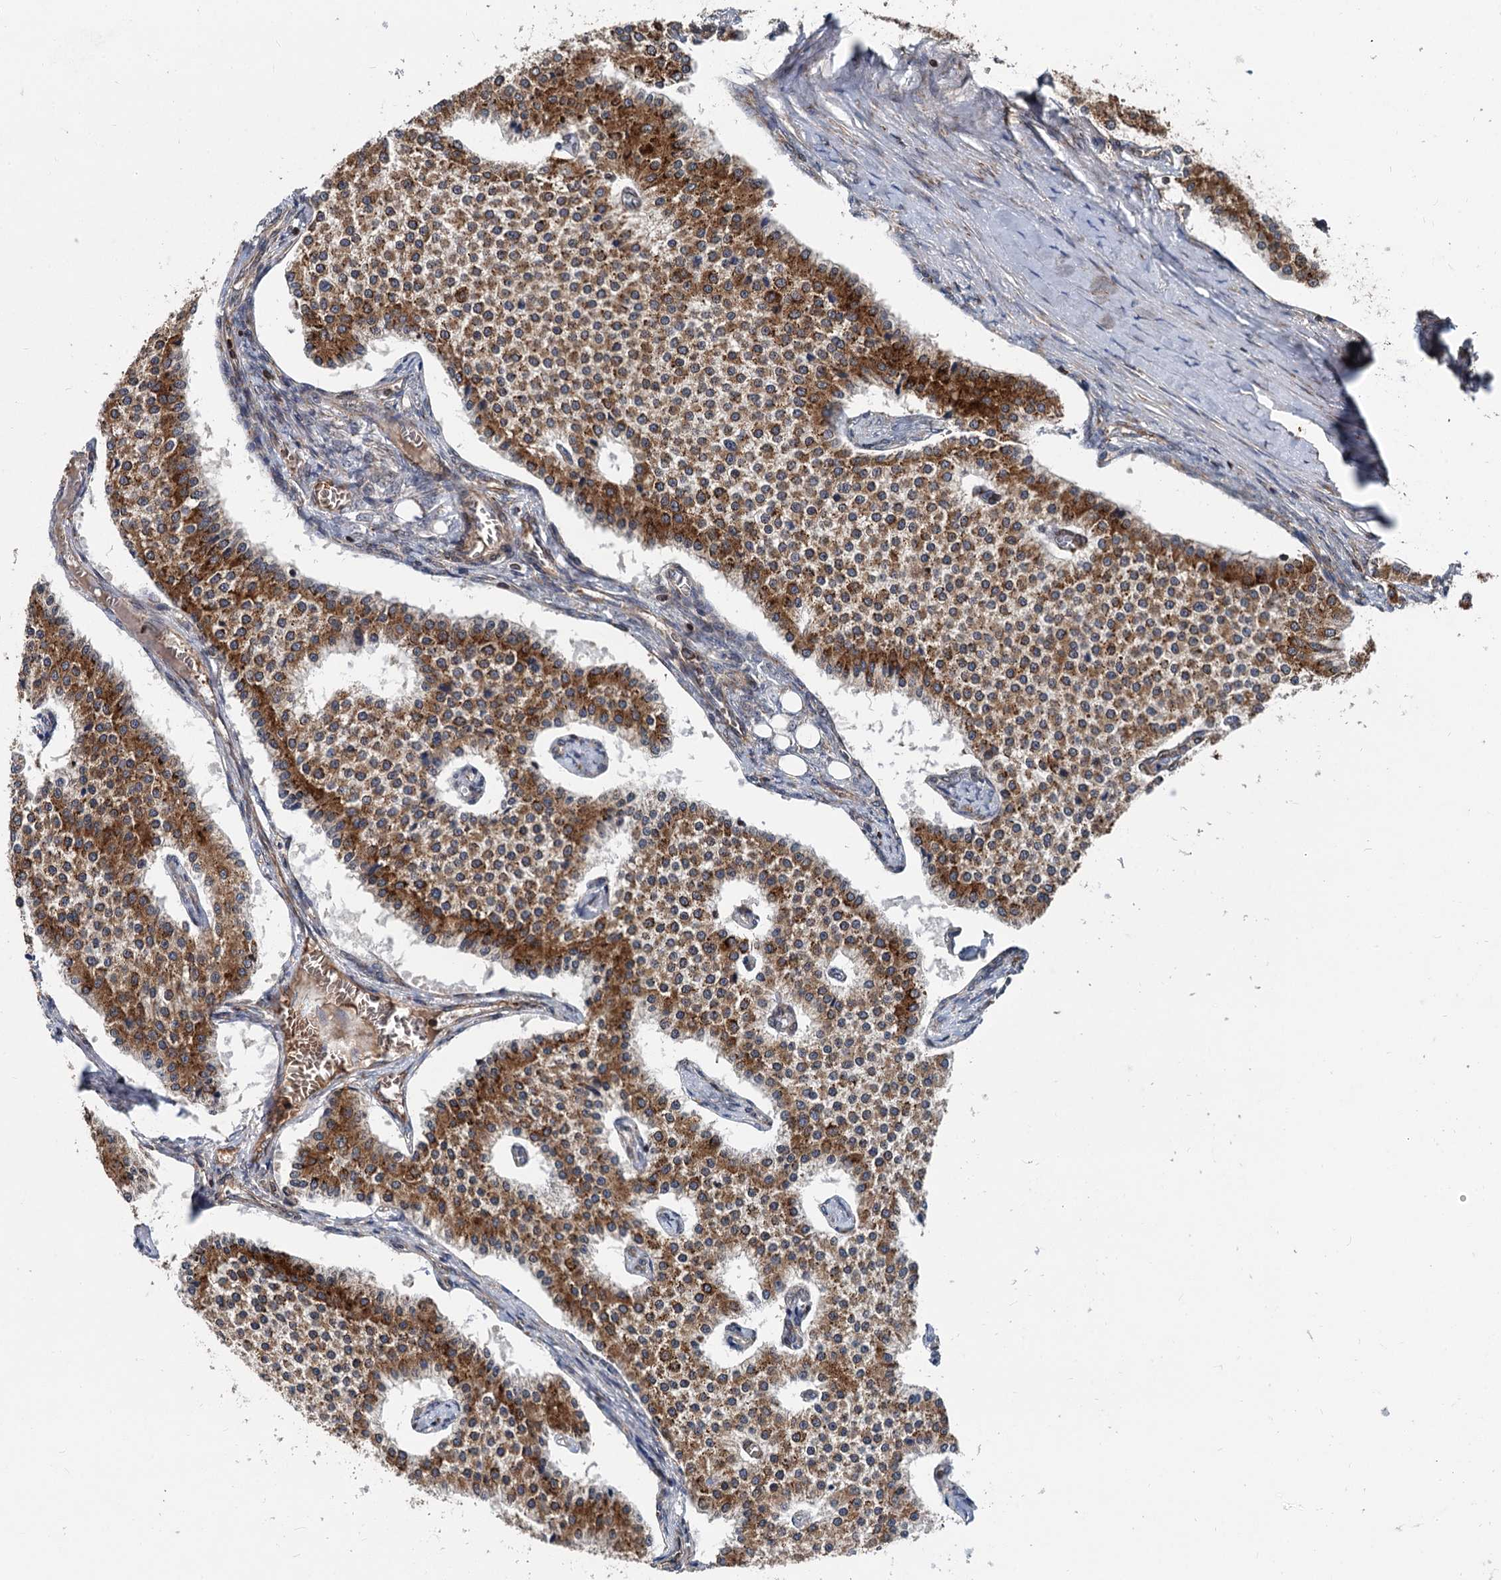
{"staining": {"intensity": "strong", "quantity": ">75%", "location": "cytoplasmic/membranous"}, "tissue": "carcinoid", "cell_type": "Tumor cells", "image_type": "cancer", "snomed": [{"axis": "morphology", "description": "Carcinoid, malignant, NOS"}, {"axis": "topography", "description": "Colon"}], "caption": "The immunohistochemical stain labels strong cytoplasmic/membranous staining in tumor cells of carcinoid tissue.", "gene": "STIM1", "patient": {"sex": "female", "age": 52}}